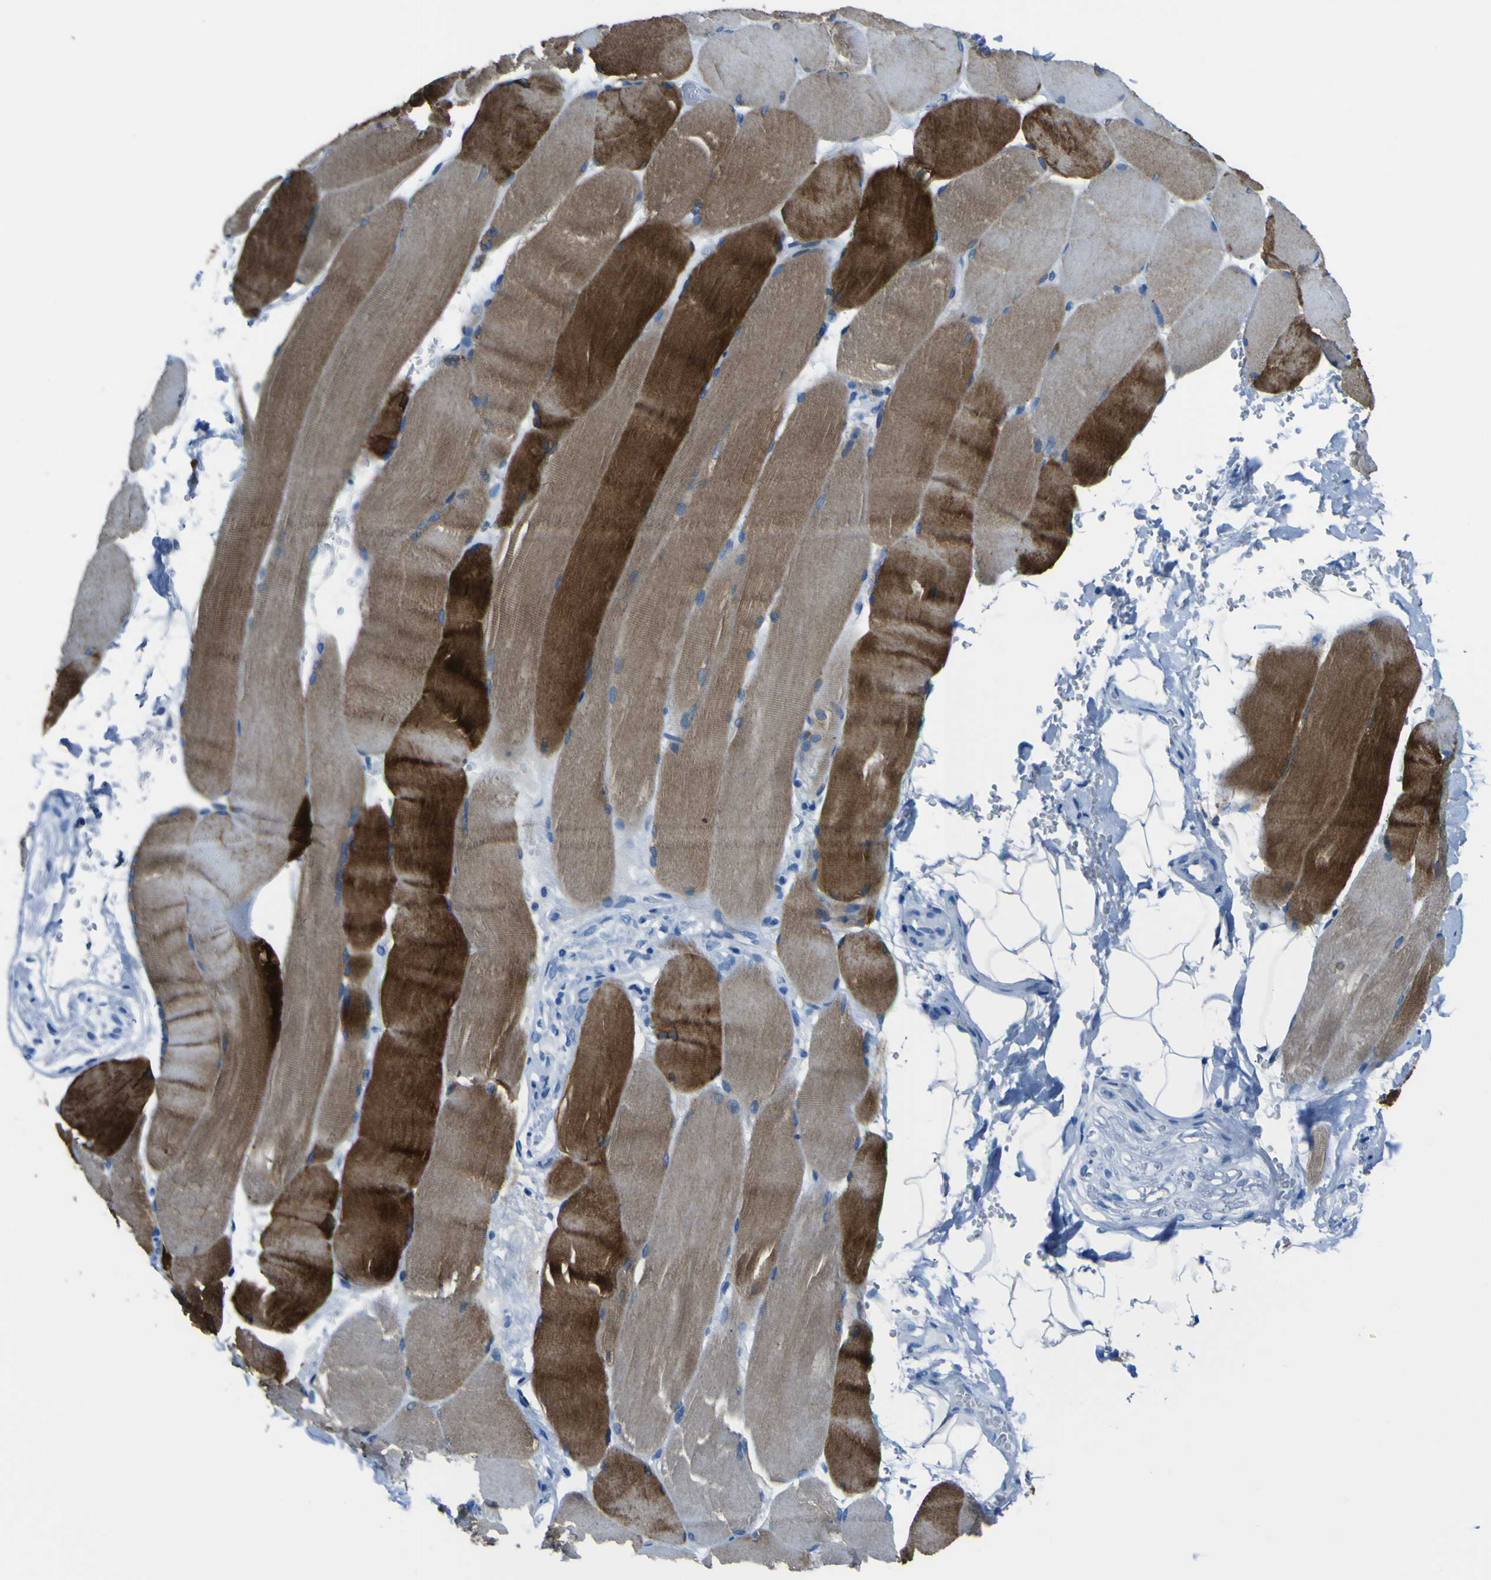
{"staining": {"intensity": "strong", "quantity": ">75%", "location": "cytoplasmic/membranous"}, "tissue": "skeletal muscle", "cell_type": "Myocytes", "image_type": "normal", "snomed": [{"axis": "morphology", "description": "Normal tissue, NOS"}, {"axis": "topography", "description": "Skin"}, {"axis": "topography", "description": "Skeletal muscle"}], "caption": "Brown immunohistochemical staining in unremarkable skeletal muscle exhibits strong cytoplasmic/membranous expression in approximately >75% of myocytes.", "gene": "PHKG1", "patient": {"sex": "male", "age": 83}}